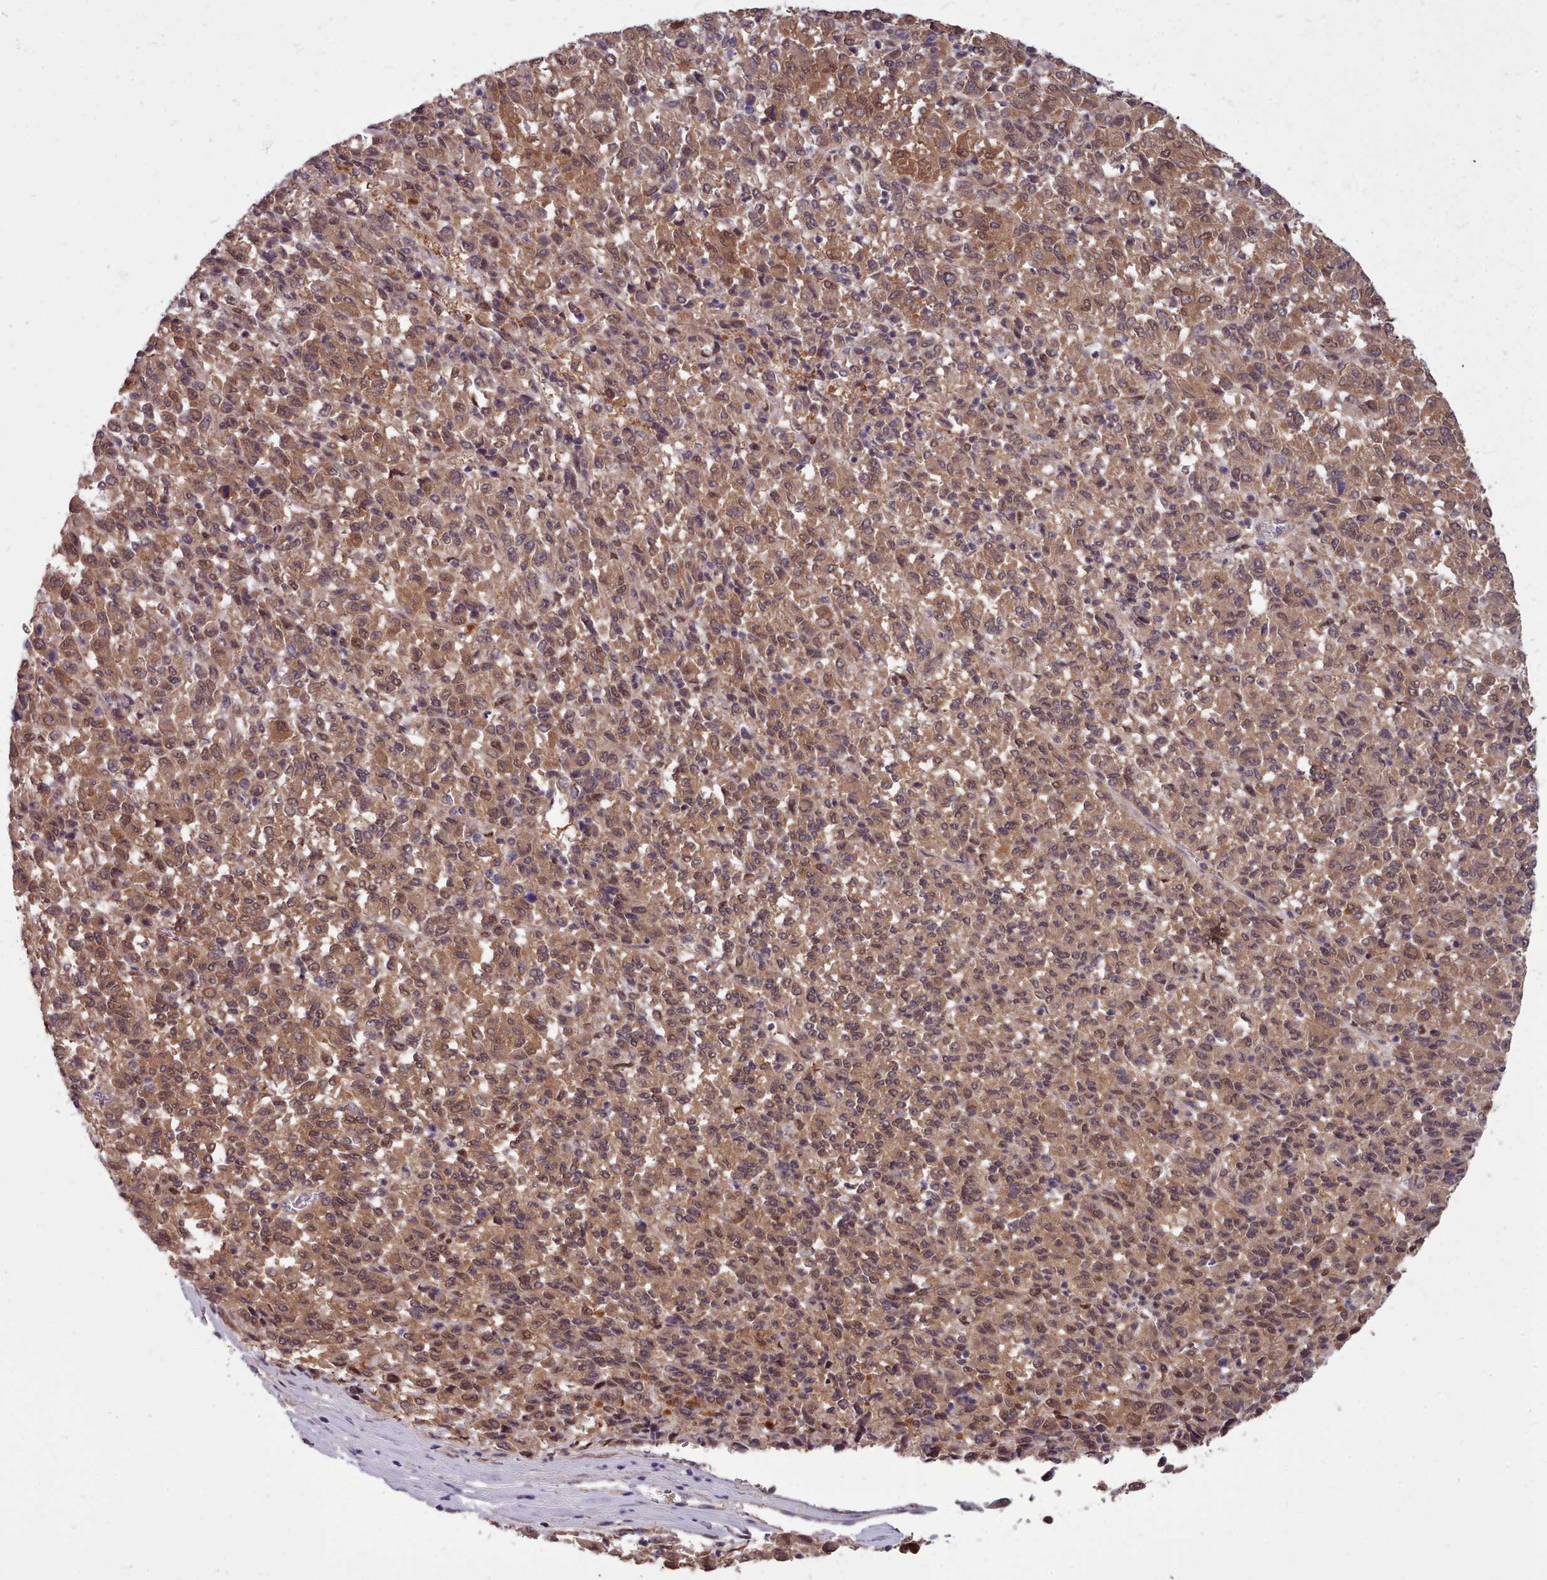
{"staining": {"intensity": "moderate", "quantity": ">75%", "location": "cytoplasmic/membranous,nuclear"}, "tissue": "melanoma", "cell_type": "Tumor cells", "image_type": "cancer", "snomed": [{"axis": "morphology", "description": "Malignant melanoma, Metastatic site"}, {"axis": "topography", "description": "Lung"}], "caption": "This image displays malignant melanoma (metastatic site) stained with immunohistochemistry to label a protein in brown. The cytoplasmic/membranous and nuclear of tumor cells show moderate positivity for the protein. Nuclei are counter-stained blue.", "gene": "AHCY", "patient": {"sex": "male", "age": 64}}